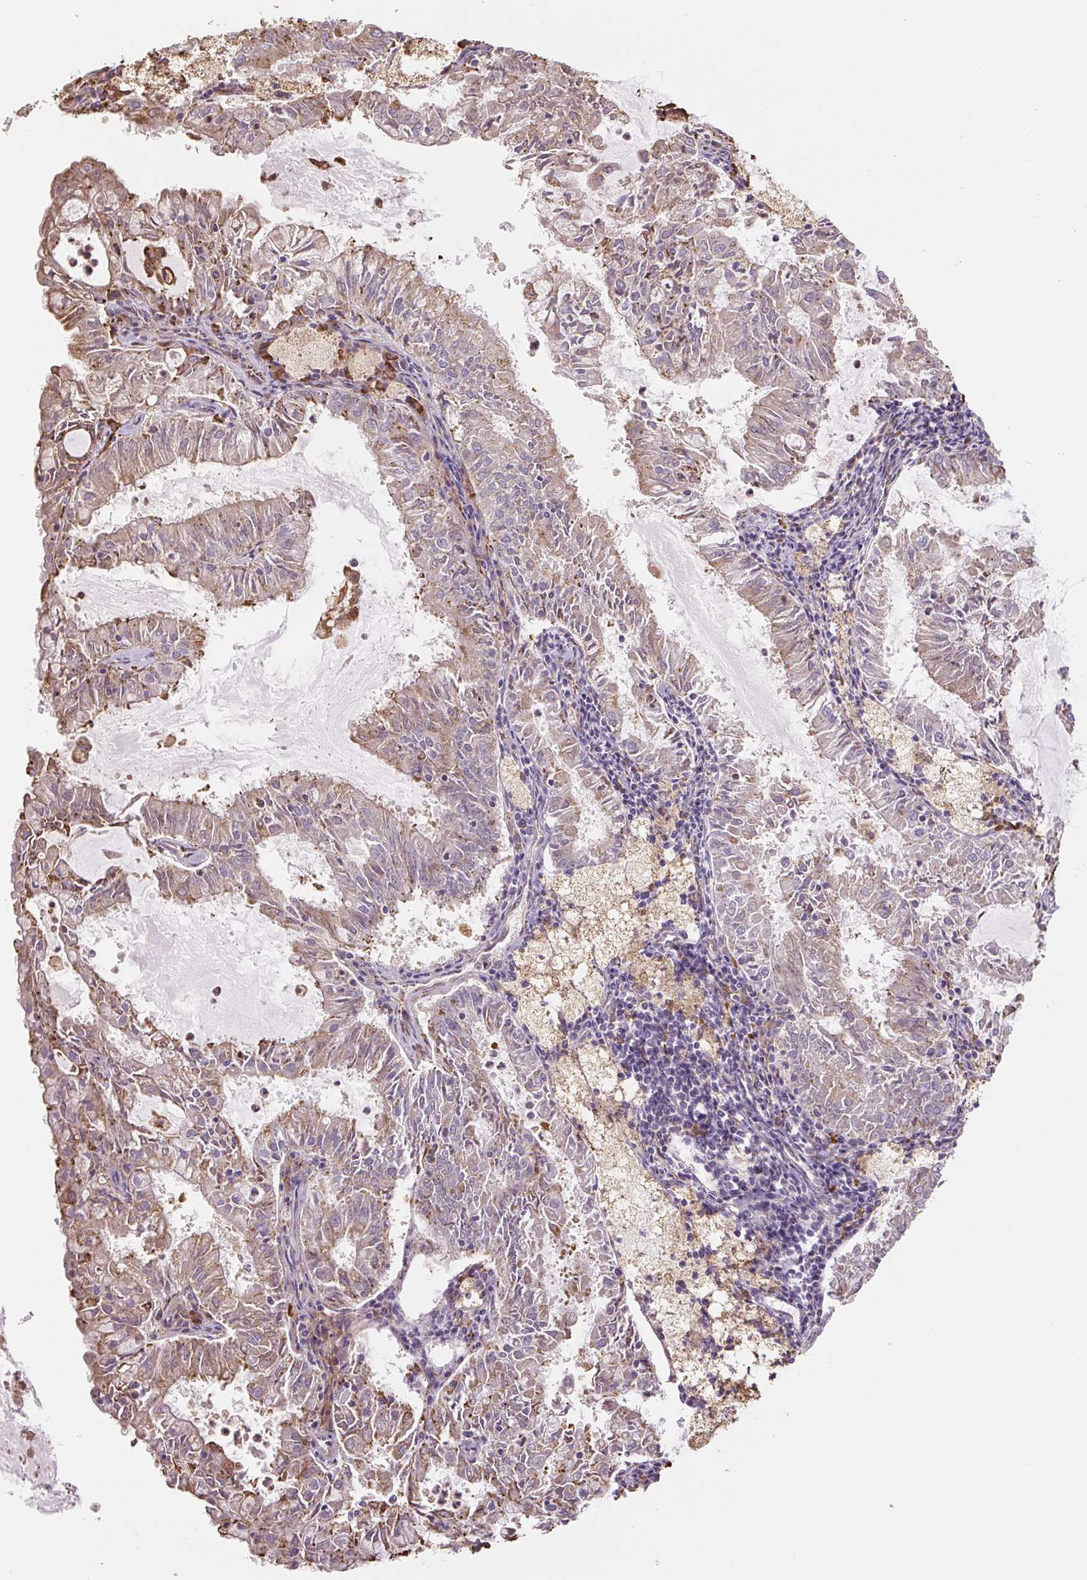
{"staining": {"intensity": "weak", "quantity": "25%-75%", "location": "cytoplasmic/membranous"}, "tissue": "endometrial cancer", "cell_type": "Tumor cells", "image_type": "cancer", "snomed": [{"axis": "morphology", "description": "Adenocarcinoma, NOS"}, {"axis": "topography", "description": "Endometrium"}], "caption": "A micrograph of endometrial adenocarcinoma stained for a protein reveals weak cytoplasmic/membranous brown staining in tumor cells.", "gene": "RASA1", "patient": {"sex": "female", "age": 57}}